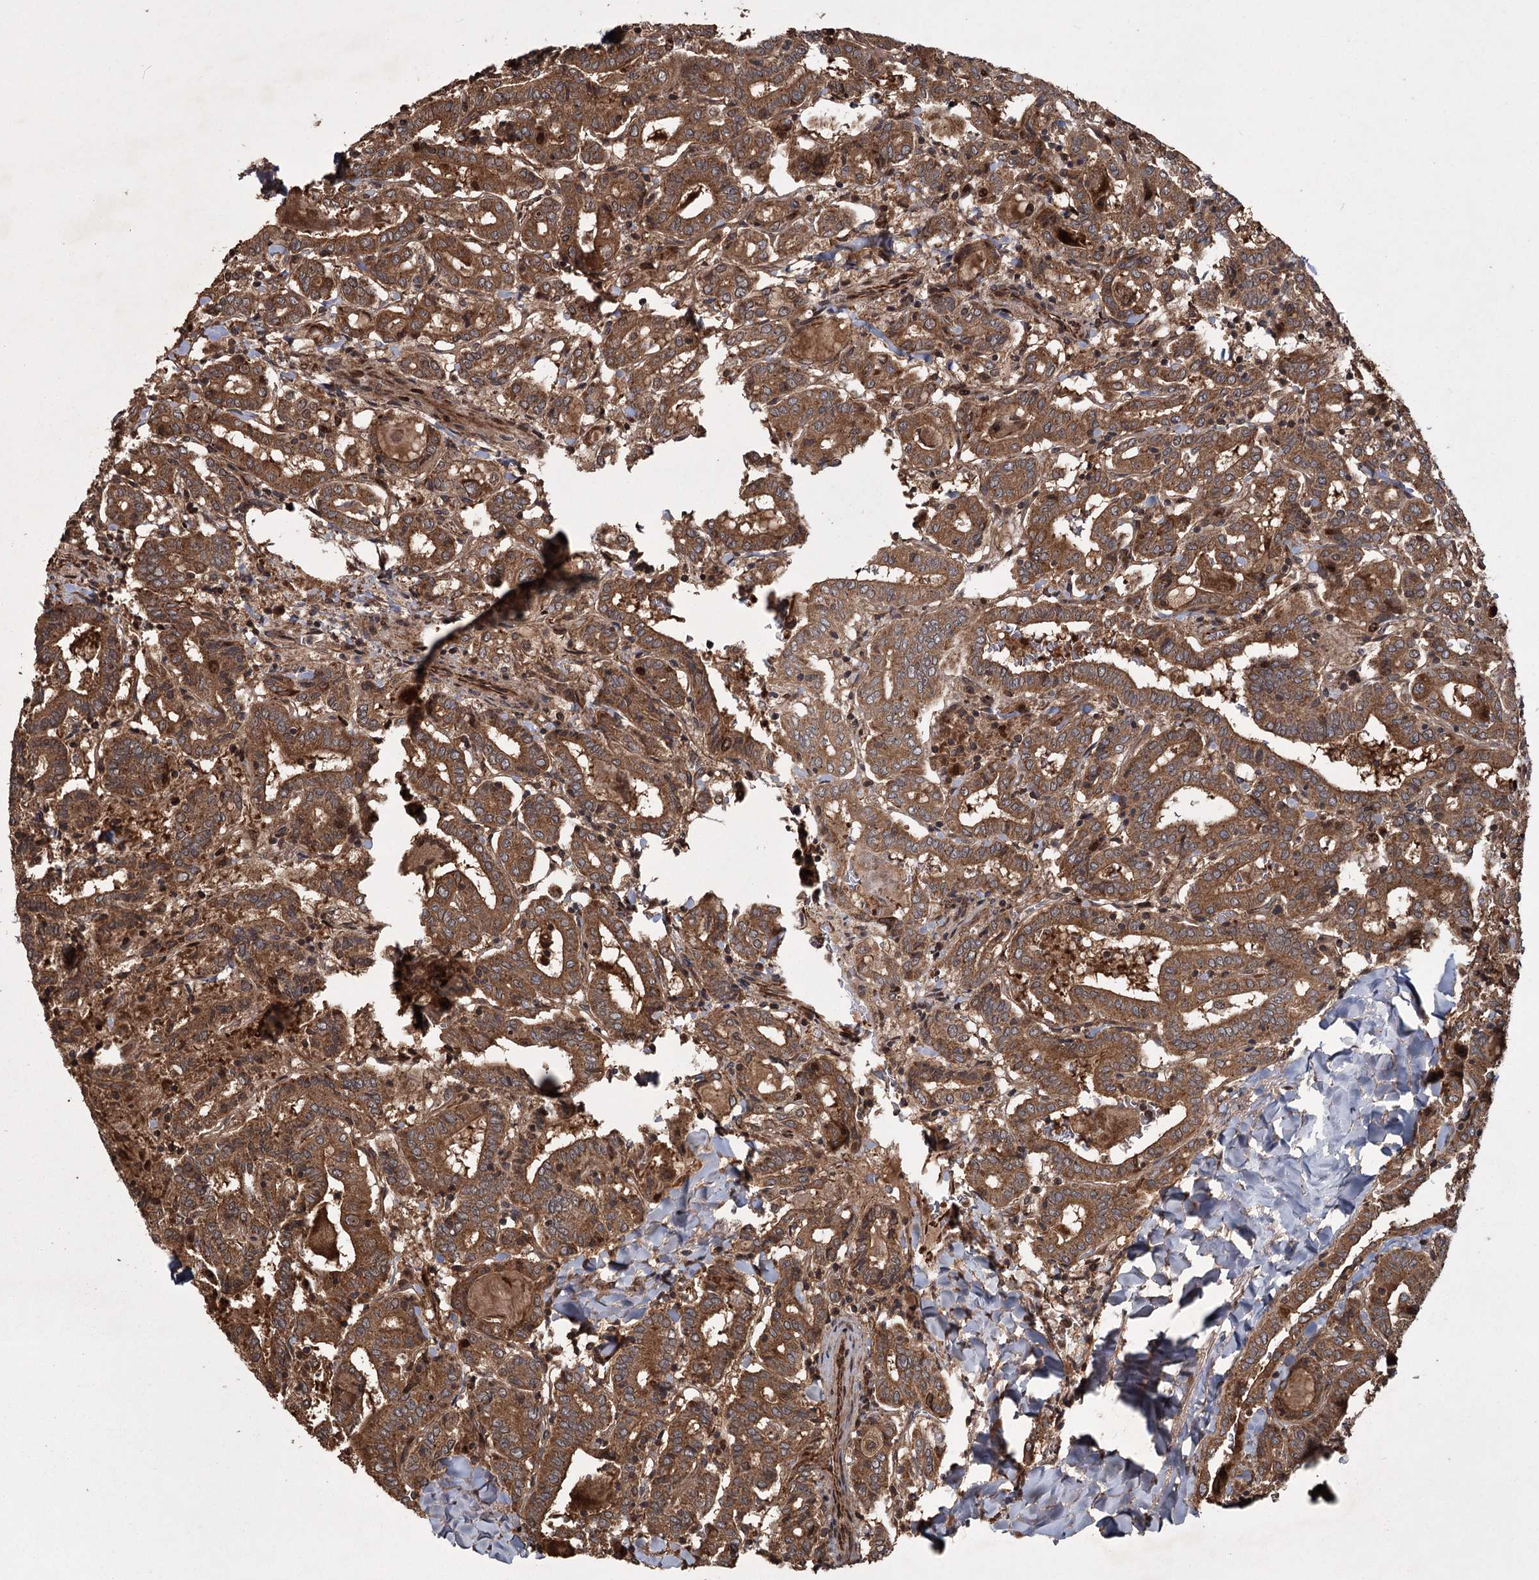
{"staining": {"intensity": "strong", "quantity": ">75%", "location": "cytoplasmic/membranous"}, "tissue": "thyroid cancer", "cell_type": "Tumor cells", "image_type": "cancer", "snomed": [{"axis": "morphology", "description": "Papillary adenocarcinoma, NOS"}, {"axis": "topography", "description": "Thyroid gland"}], "caption": "Approximately >75% of tumor cells in papillary adenocarcinoma (thyroid) display strong cytoplasmic/membranous protein positivity as visualized by brown immunohistochemical staining.", "gene": "RPAP3", "patient": {"sex": "female", "age": 72}}